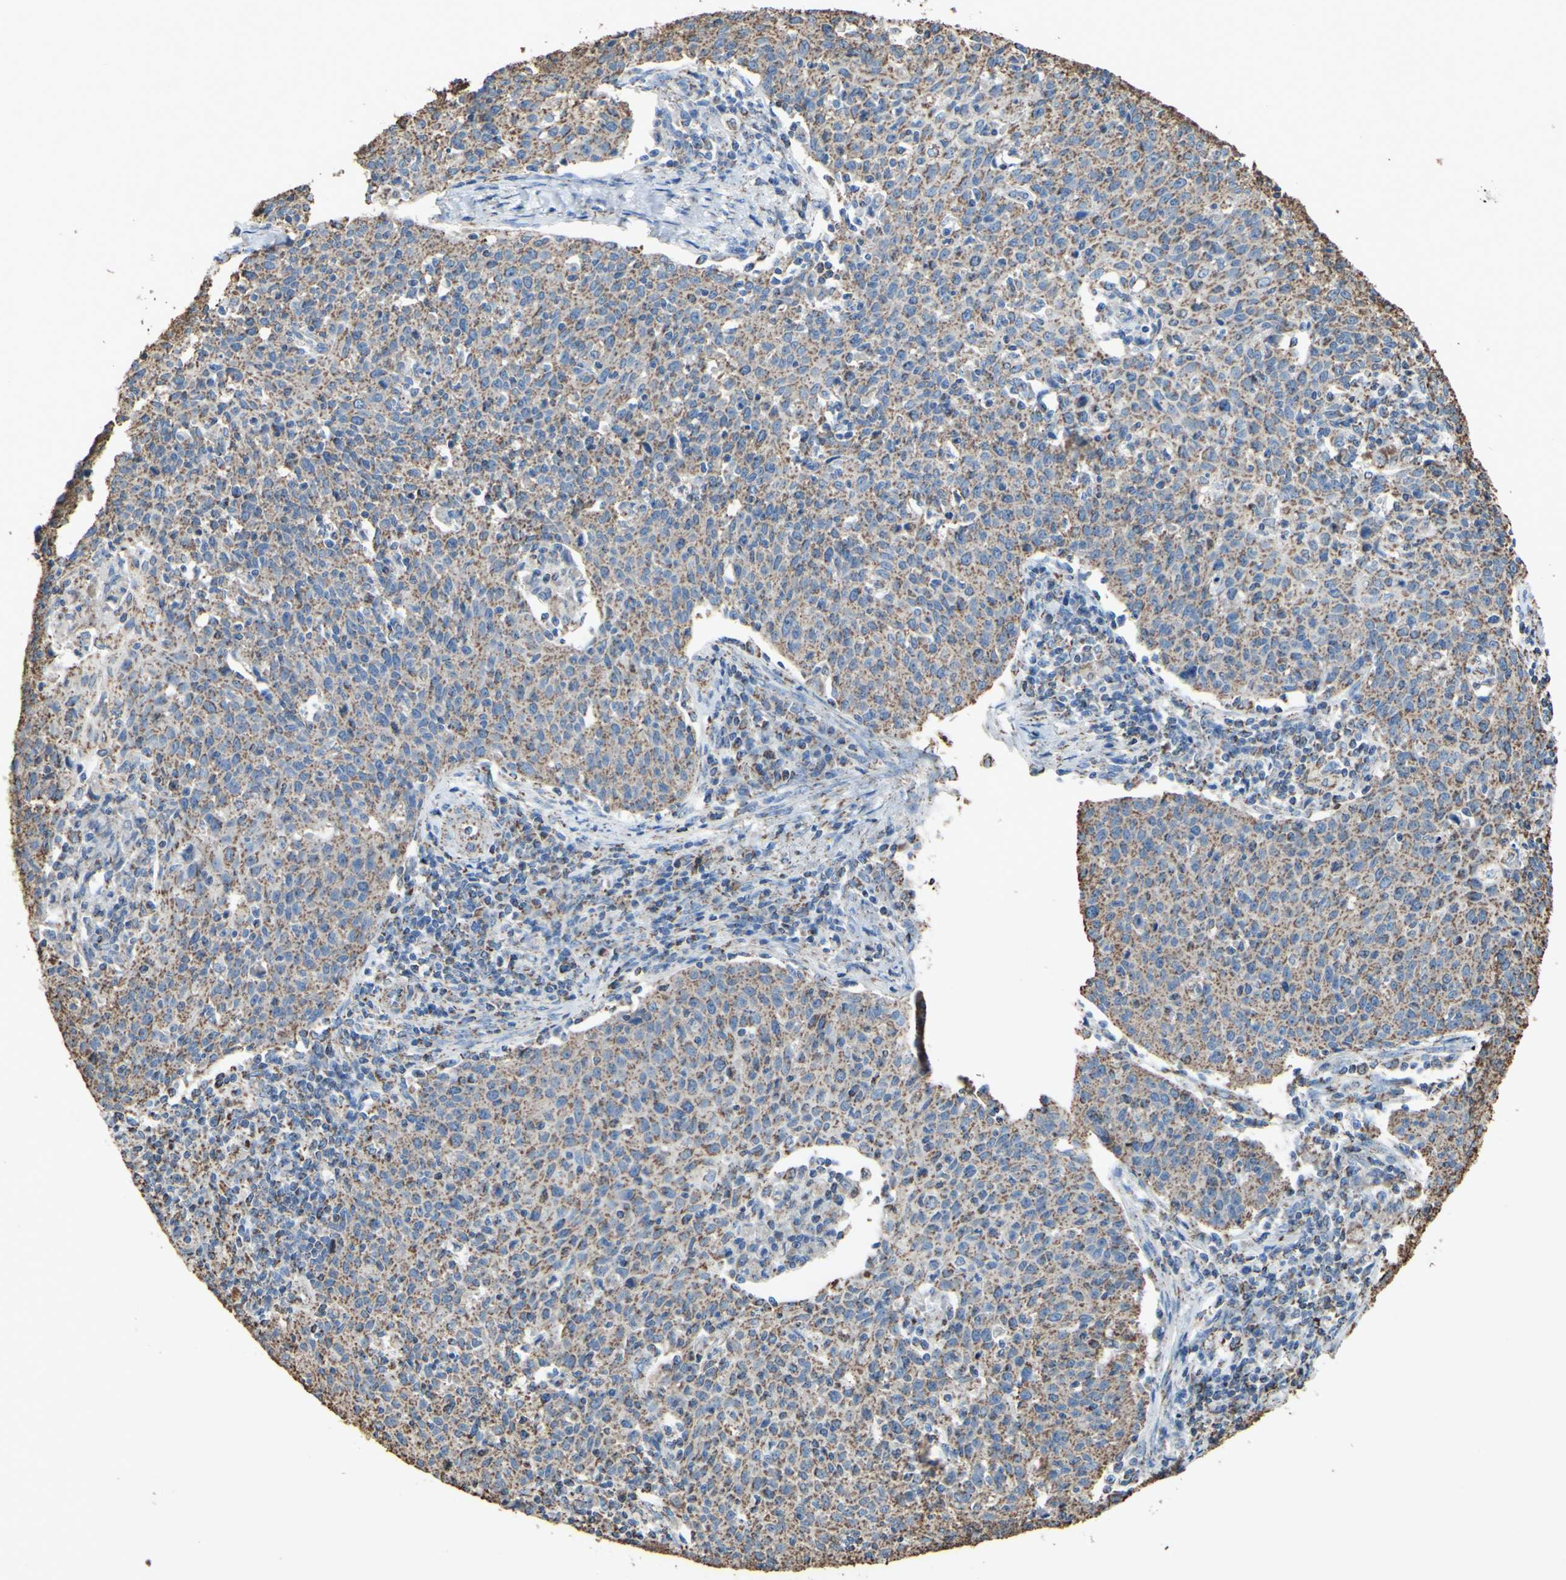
{"staining": {"intensity": "weak", "quantity": ">75%", "location": "cytoplasmic/membranous"}, "tissue": "cervical cancer", "cell_type": "Tumor cells", "image_type": "cancer", "snomed": [{"axis": "morphology", "description": "Squamous cell carcinoma, NOS"}, {"axis": "topography", "description": "Cervix"}], "caption": "There is low levels of weak cytoplasmic/membranous staining in tumor cells of cervical cancer, as demonstrated by immunohistochemical staining (brown color).", "gene": "CMKLR2", "patient": {"sex": "female", "age": 38}}